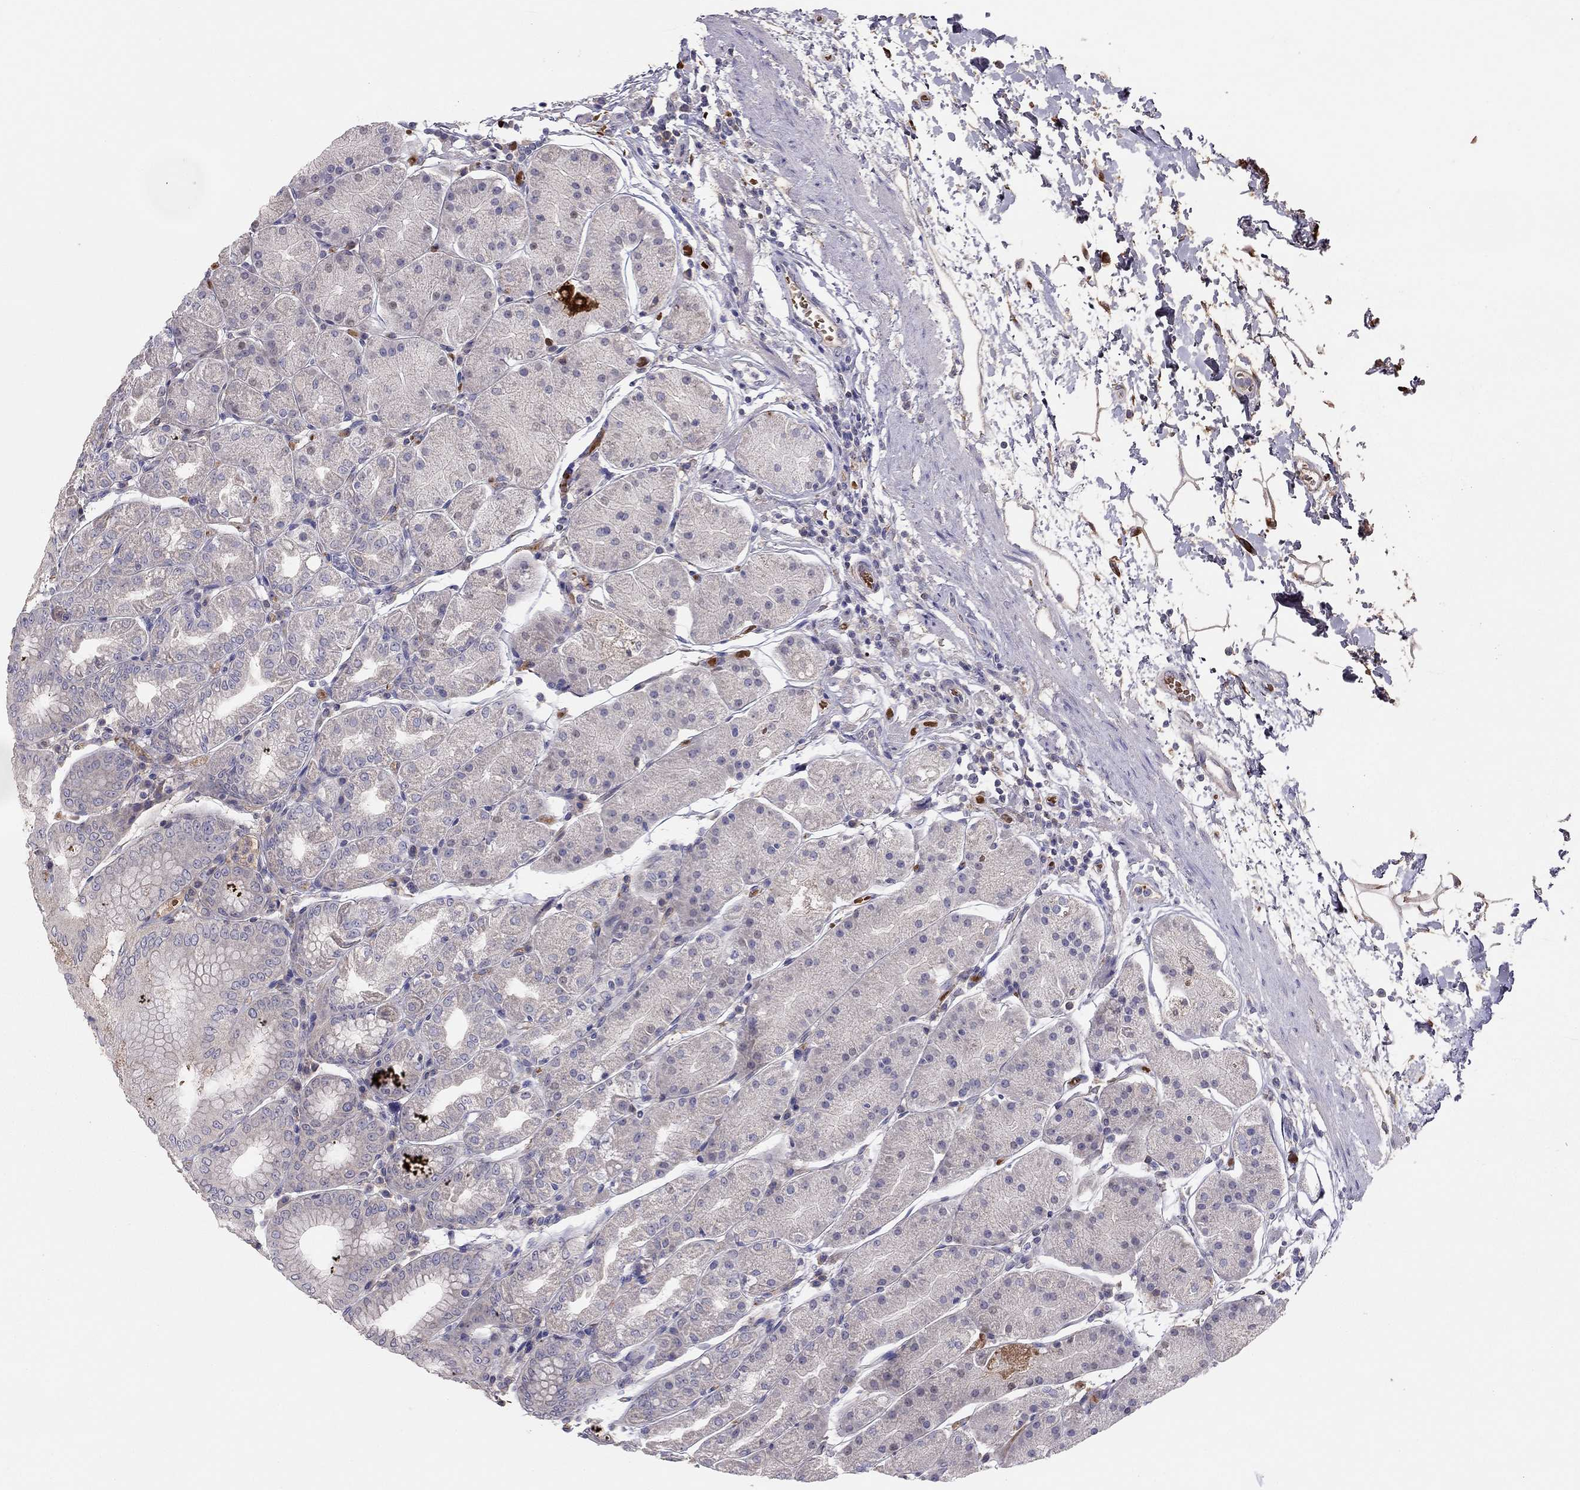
{"staining": {"intensity": "negative", "quantity": "none", "location": "none"}, "tissue": "stomach", "cell_type": "Glandular cells", "image_type": "normal", "snomed": [{"axis": "morphology", "description": "Normal tissue, NOS"}, {"axis": "topography", "description": "Stomach"}], "caption": "DAB (3,3'-diaminobenzidine) immunohistochemical staining of benign human stomach demonstrates no significant staining in glandular cells.", "gene": "RHCE", "patient": {"sex": "male", "age": 54}}